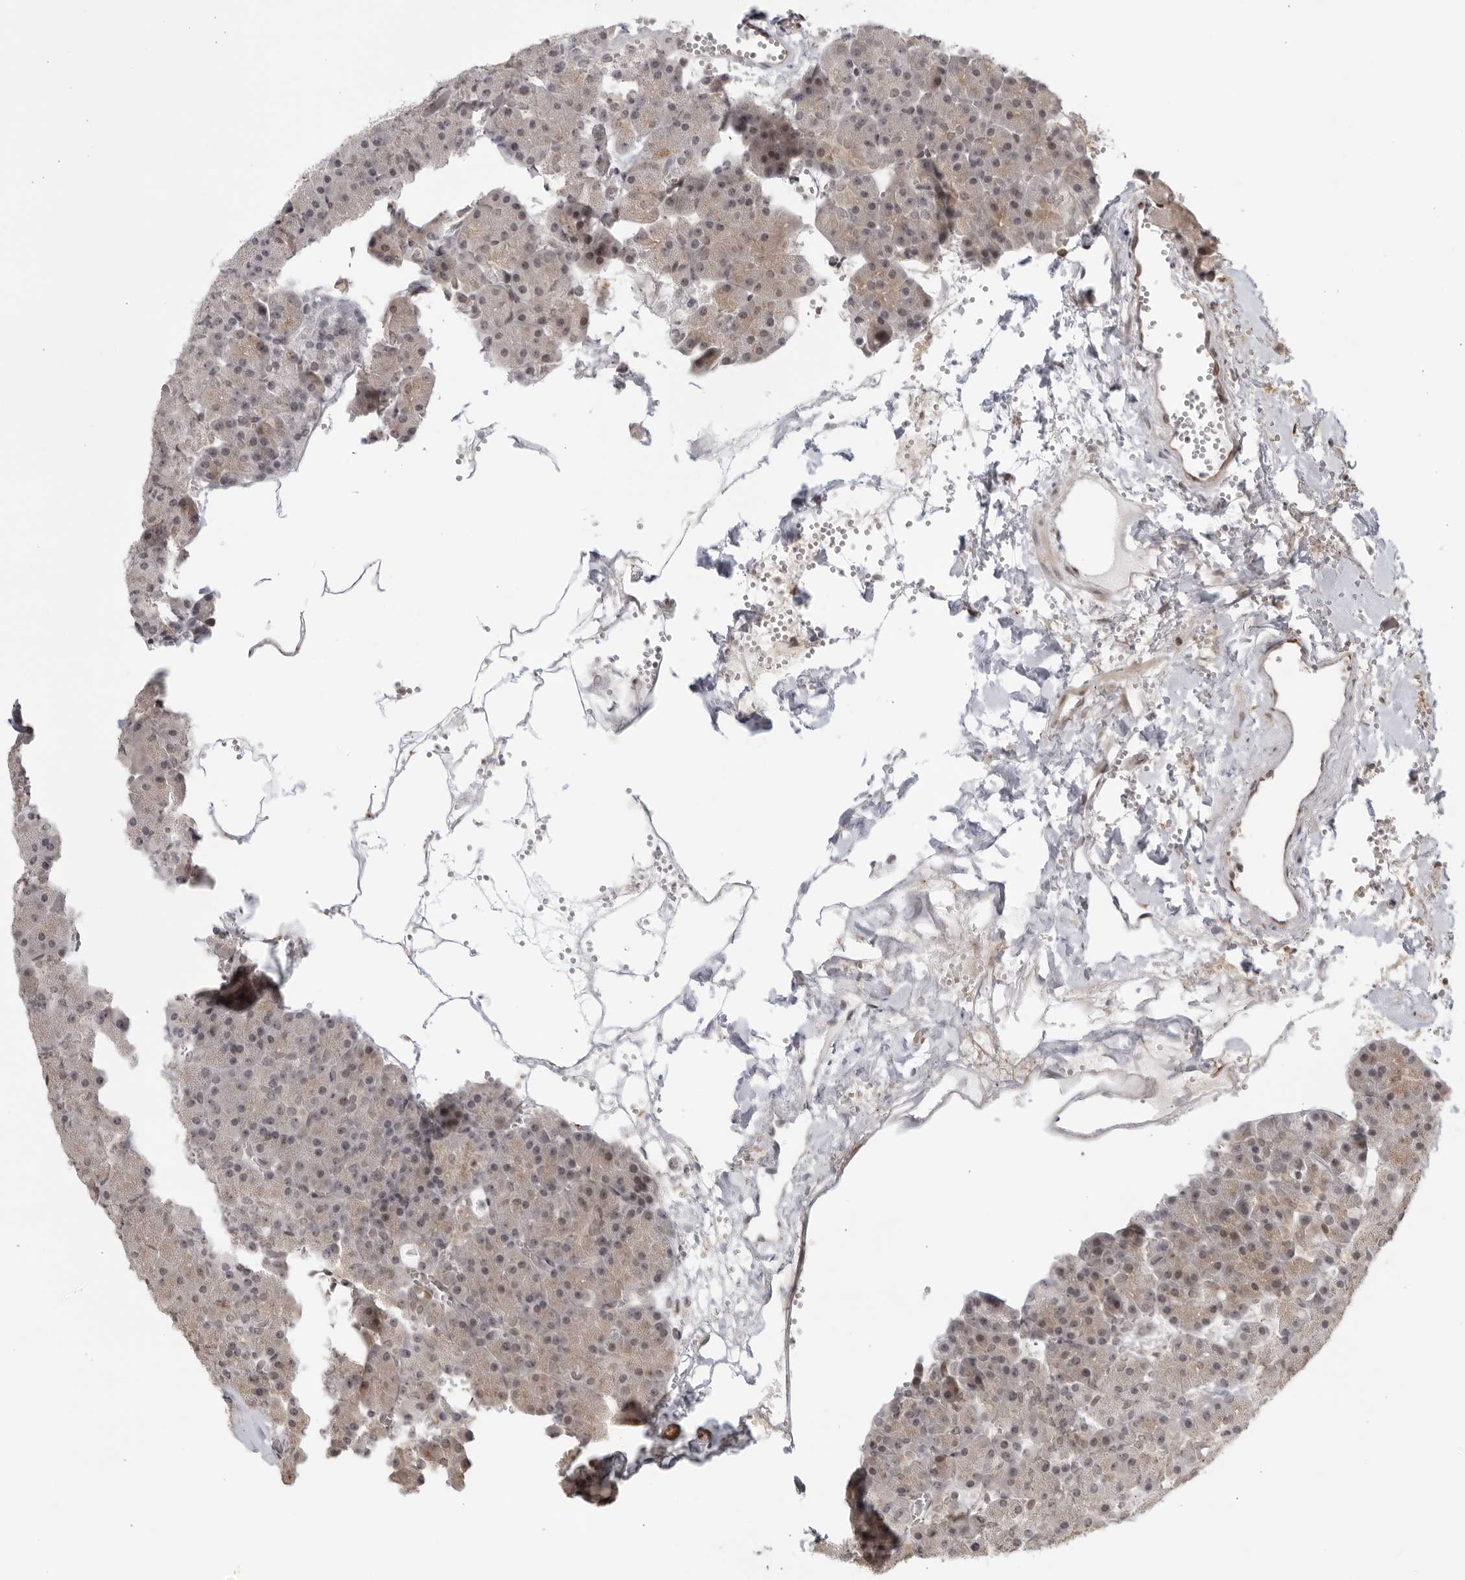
{"staining": {"intensity": "moderate", "quantity": "<25%", "location": "cytoplasmic/membranous"}, "tissue": "pancreas", "cell_type": "Exocrine glandular cells", "image_type": "normal", "snomed": [{"axis": "morphology", "description": "Normal tissue, NOS"}, {"axis": "morphology", "description": "Carcinoid, malignant, NOS"}, {"axis": "topography", "description": "Pancreas"}], "caption": "A brown stain highlights moderate cytoplasmic/membranous expression of a protein in exocrine glandular cells of unremarkable human pancreas. The staining was performed using DAB to visualize the protein expression in brown, while the nuclei were stained in blue with hematoxylin (Magnification: 20x).", "gene": "TCF21", "patient": {"sex": "female", "age": 35}}